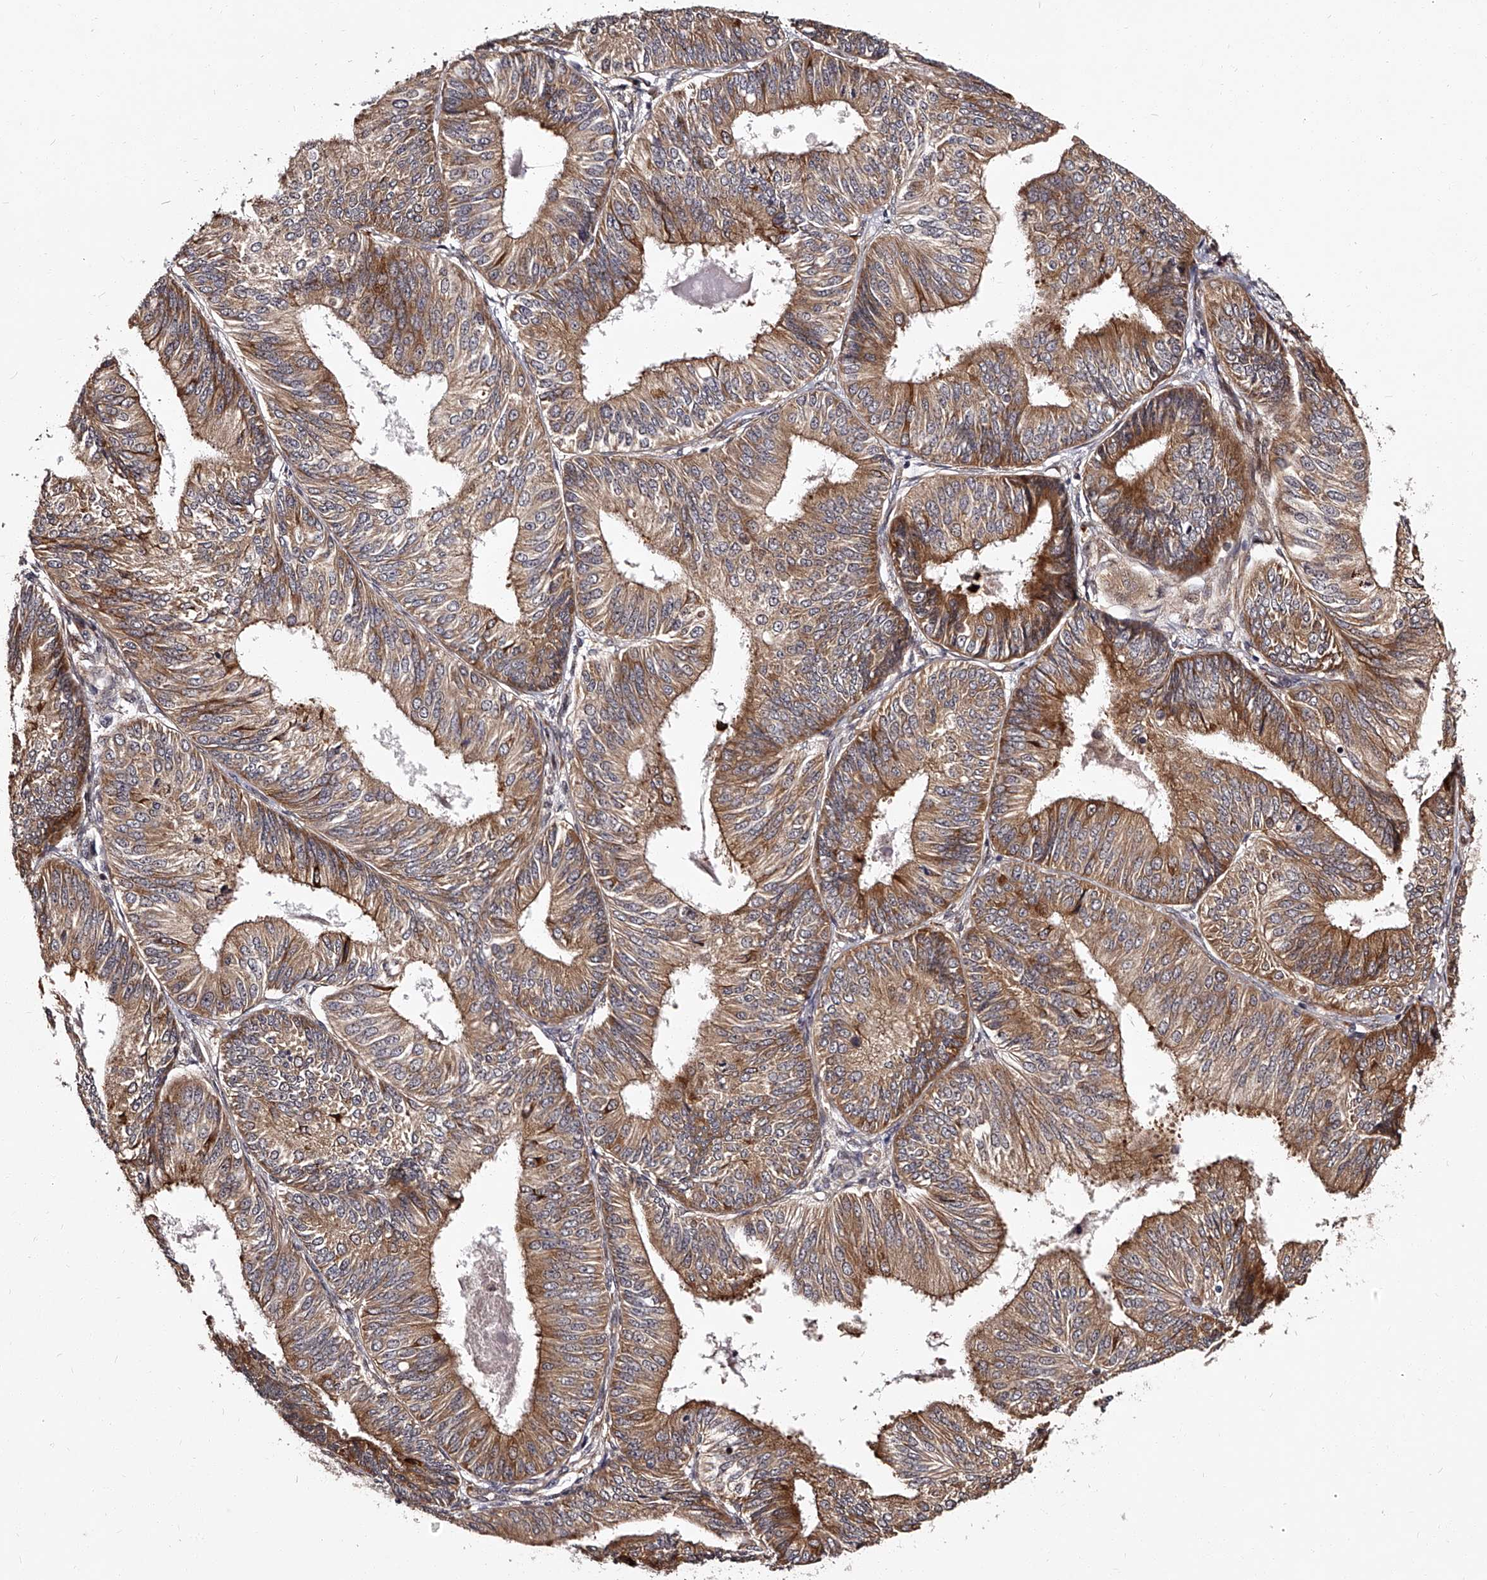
{"staining": {"intensity": "moderate", "quantity": ">75%", "location": "cytoplasmic/membranous"}, "tissue": "endometrial cancer", "cell_type": "Tumor cells", "image_type": "cancer", "snomed": [{"axis": "morphology", "description": "Adenocarcinoma, NOS"}, {"axis": "topography", "description": "Endometrium"}], "caption": "Immunohistochemistry (IHC) micrograph of endometrial cancer (adenocarcinoma) stained for a protein (brown), which exhibits medium levels of moderate cytoplasmic/membranous positivity in approximately >75% of tumor cells.", "gene": "RSC1A1", "patient": {"sex": "female", "age": 58}}